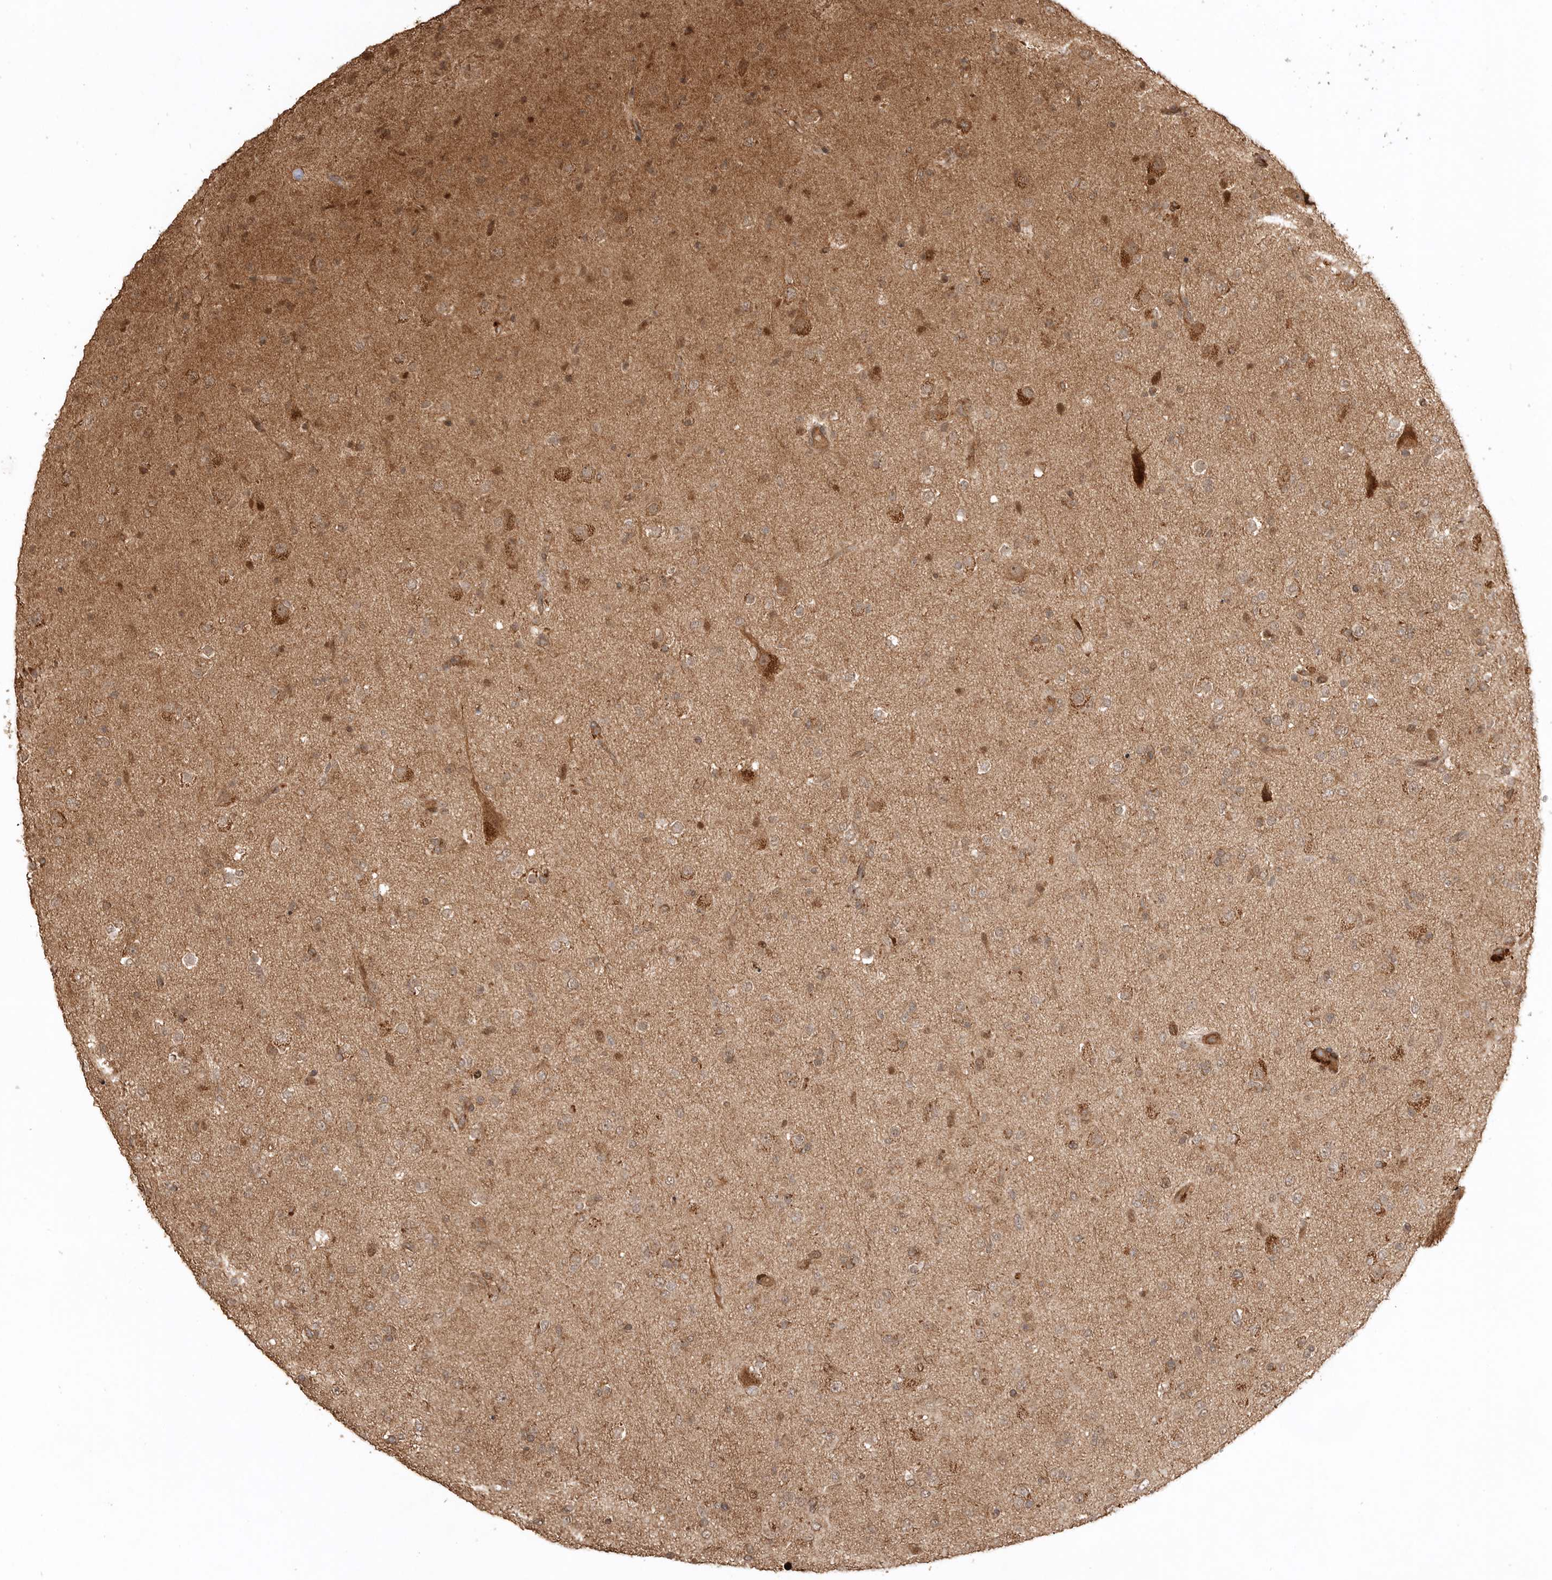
{"staining": {"intensity": "moderate", "quantity": ">75%", "location": "cytoplasmic/membranous"}, "tissue": "glioma", "cell_type": "Tumor cells", "image_type": "cancer", "snomed": [{"axis": "morphology", "description": "Glioma, malignant, Low grade"}, {"axis": "topography", "description": "Brain"}], "caption": "Immunohistochemistry photomicrograph of glioma stained for a protein (brown), which displays medium levels of moderate cytoplasmic/membranous positivity in about >75% of tumor cells.", "gene": "BOC", "patient": {"sex": "male", "age": 65}}